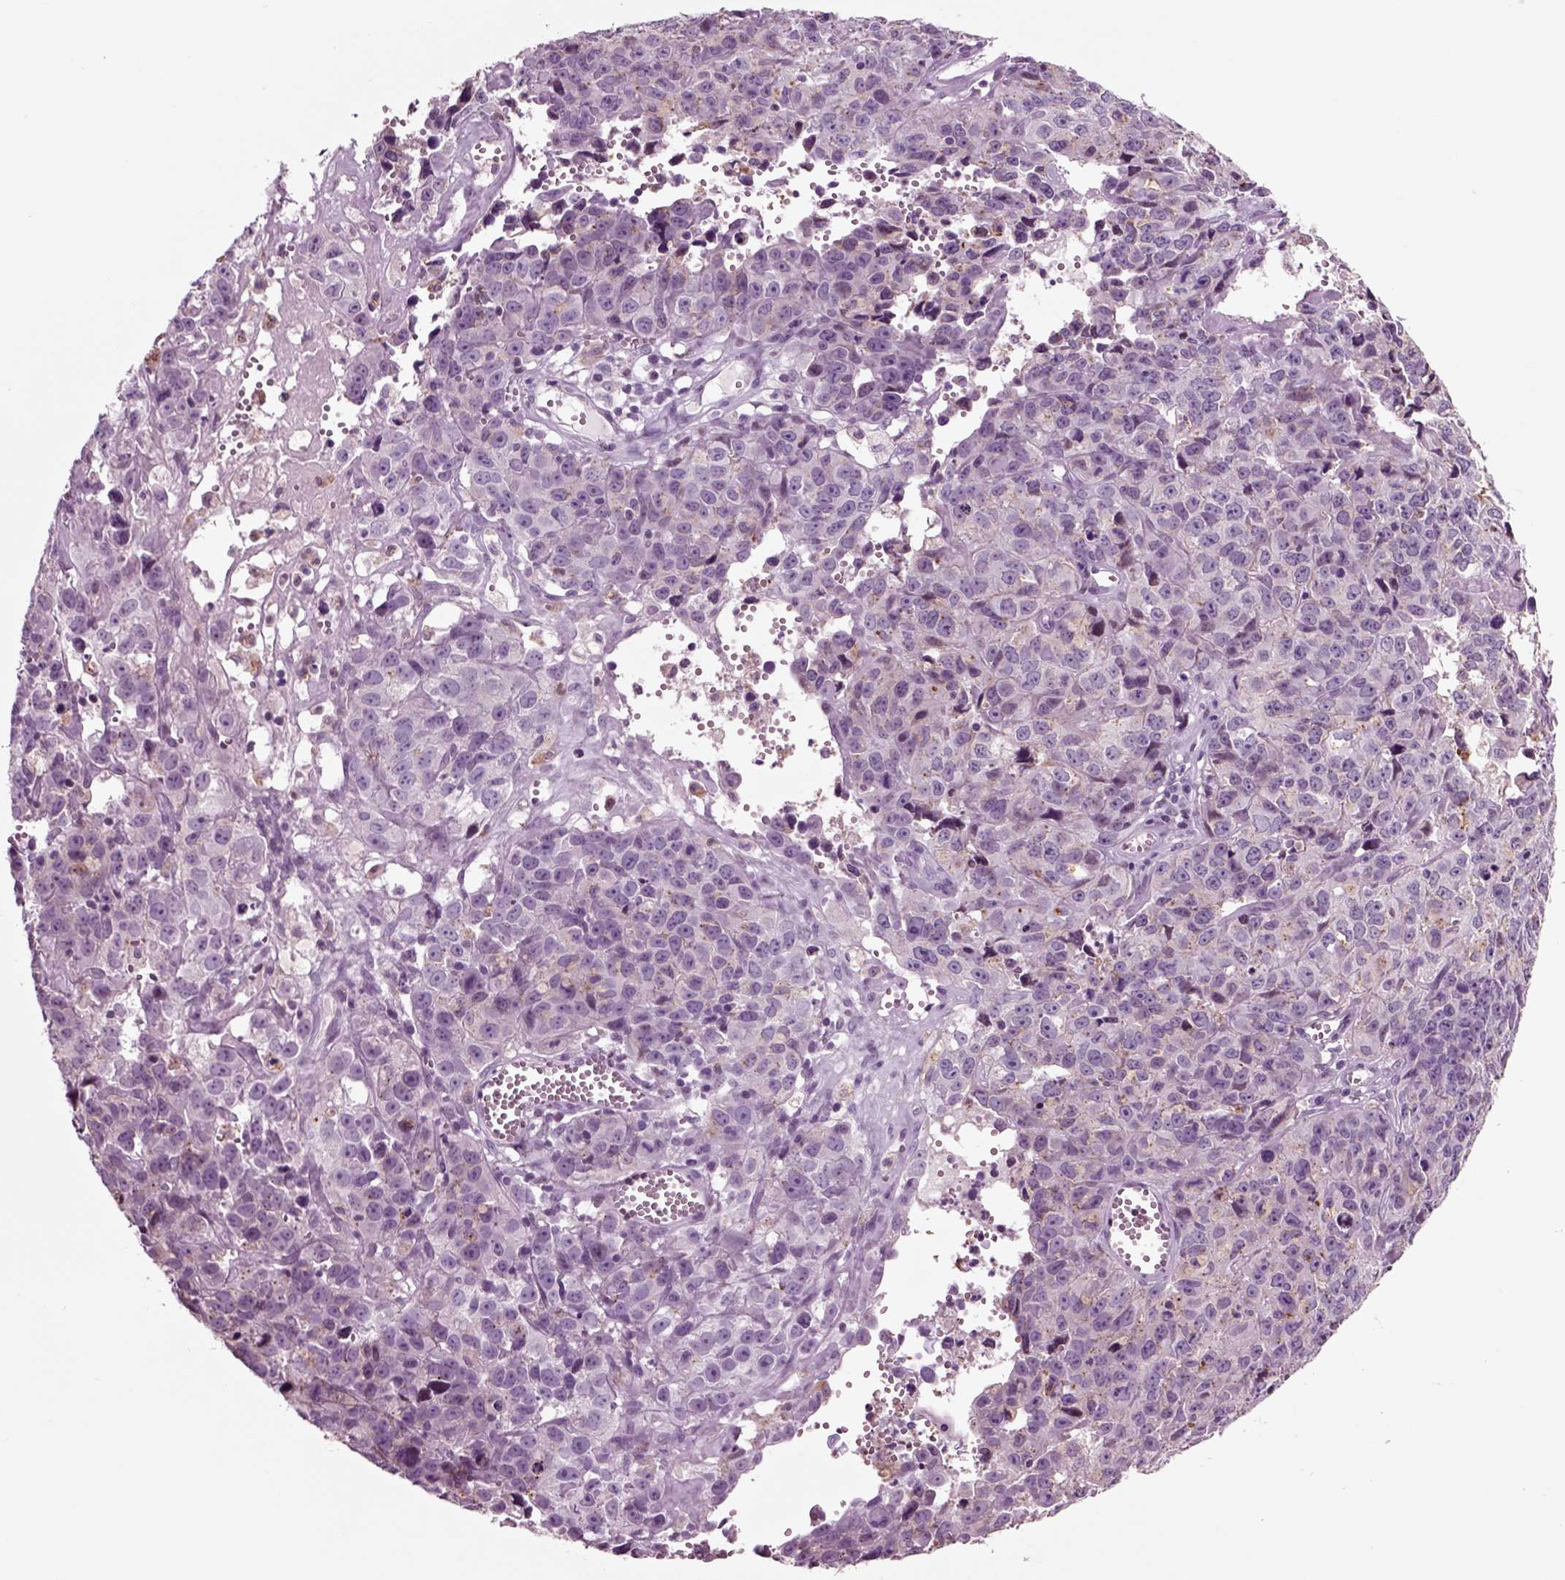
{"staining": {"intensity": "negative", "quantity": "none", "location": "none"}, "tissue": "cervical cancer", "cell_type": "Tumor cells", "image_type": "cancer", "snomed": [{"axis": "morphology", "description": "Squamous cell carcinoma, NOS"}, {"axis": "topography", "description": "Cervix"}], "caption": "DAB immunohistochemical staining of cervical squamous cell carcinoma displays no significant staining in tumor cells. The staining is performed using DAB (3,3'-diaminobenzidine) brown chromogen with nuclei counter-stained in using hematoxylin.", "gene": "CHGB", "patient": {"sex": "female", "age": 28}}